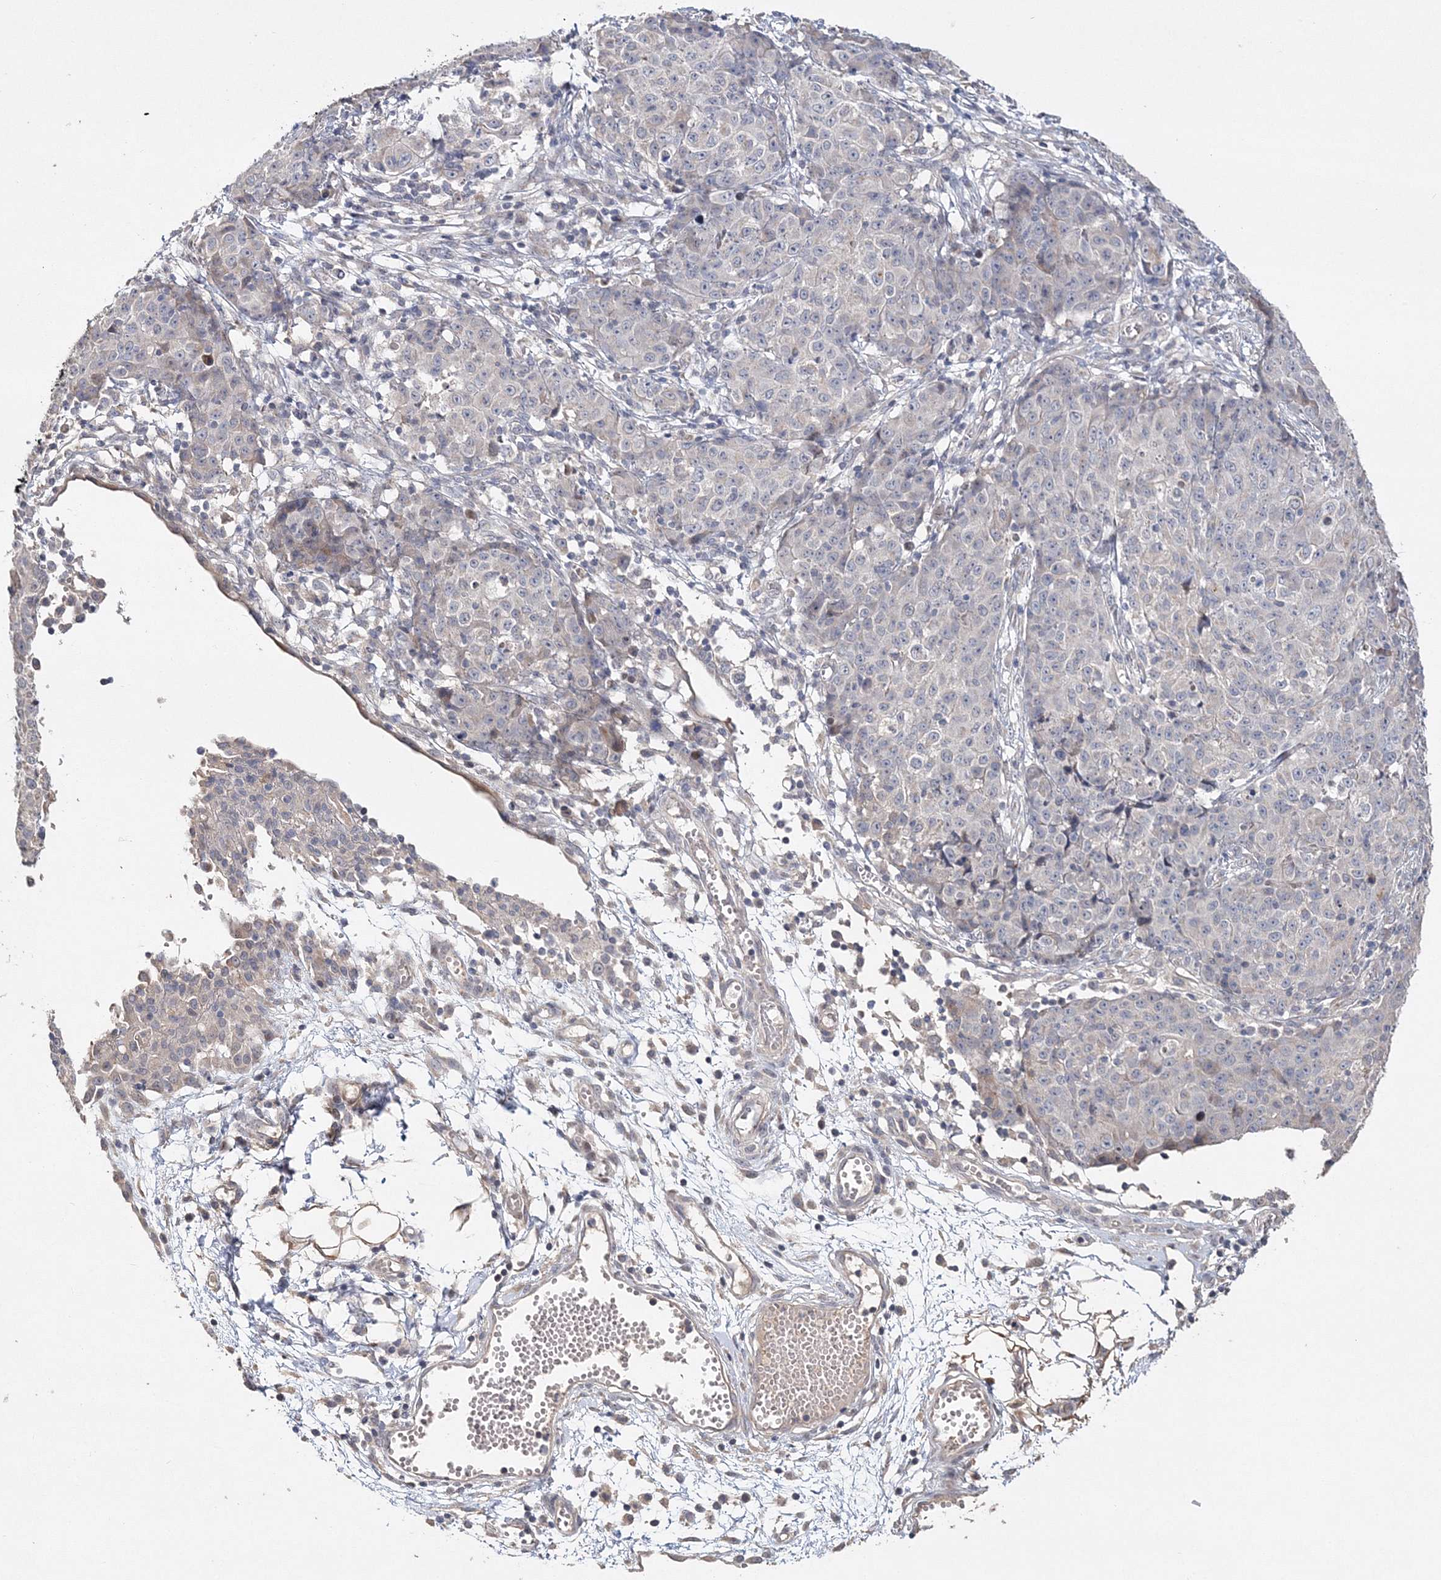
{"staining": {"intensity": "negative", "quantity": "none", "location": "none"}, "tissue": "ovarian cancer", "cell_type": "Tumor cells", "image_type": "cancer", "snomed": [{"axis": "morphology", "description": "Carcinoma, endometroid"}, {"axis": "topography", "description": "Ovary"}], "caption": "This is an immunohistochemistry (IHC) micrograph of human ovarian cancer (endometroid carcinoma). There is no expression in tumor cells.", "gene": "GJB5", "patient": {"sex": "female", "age": 42}}